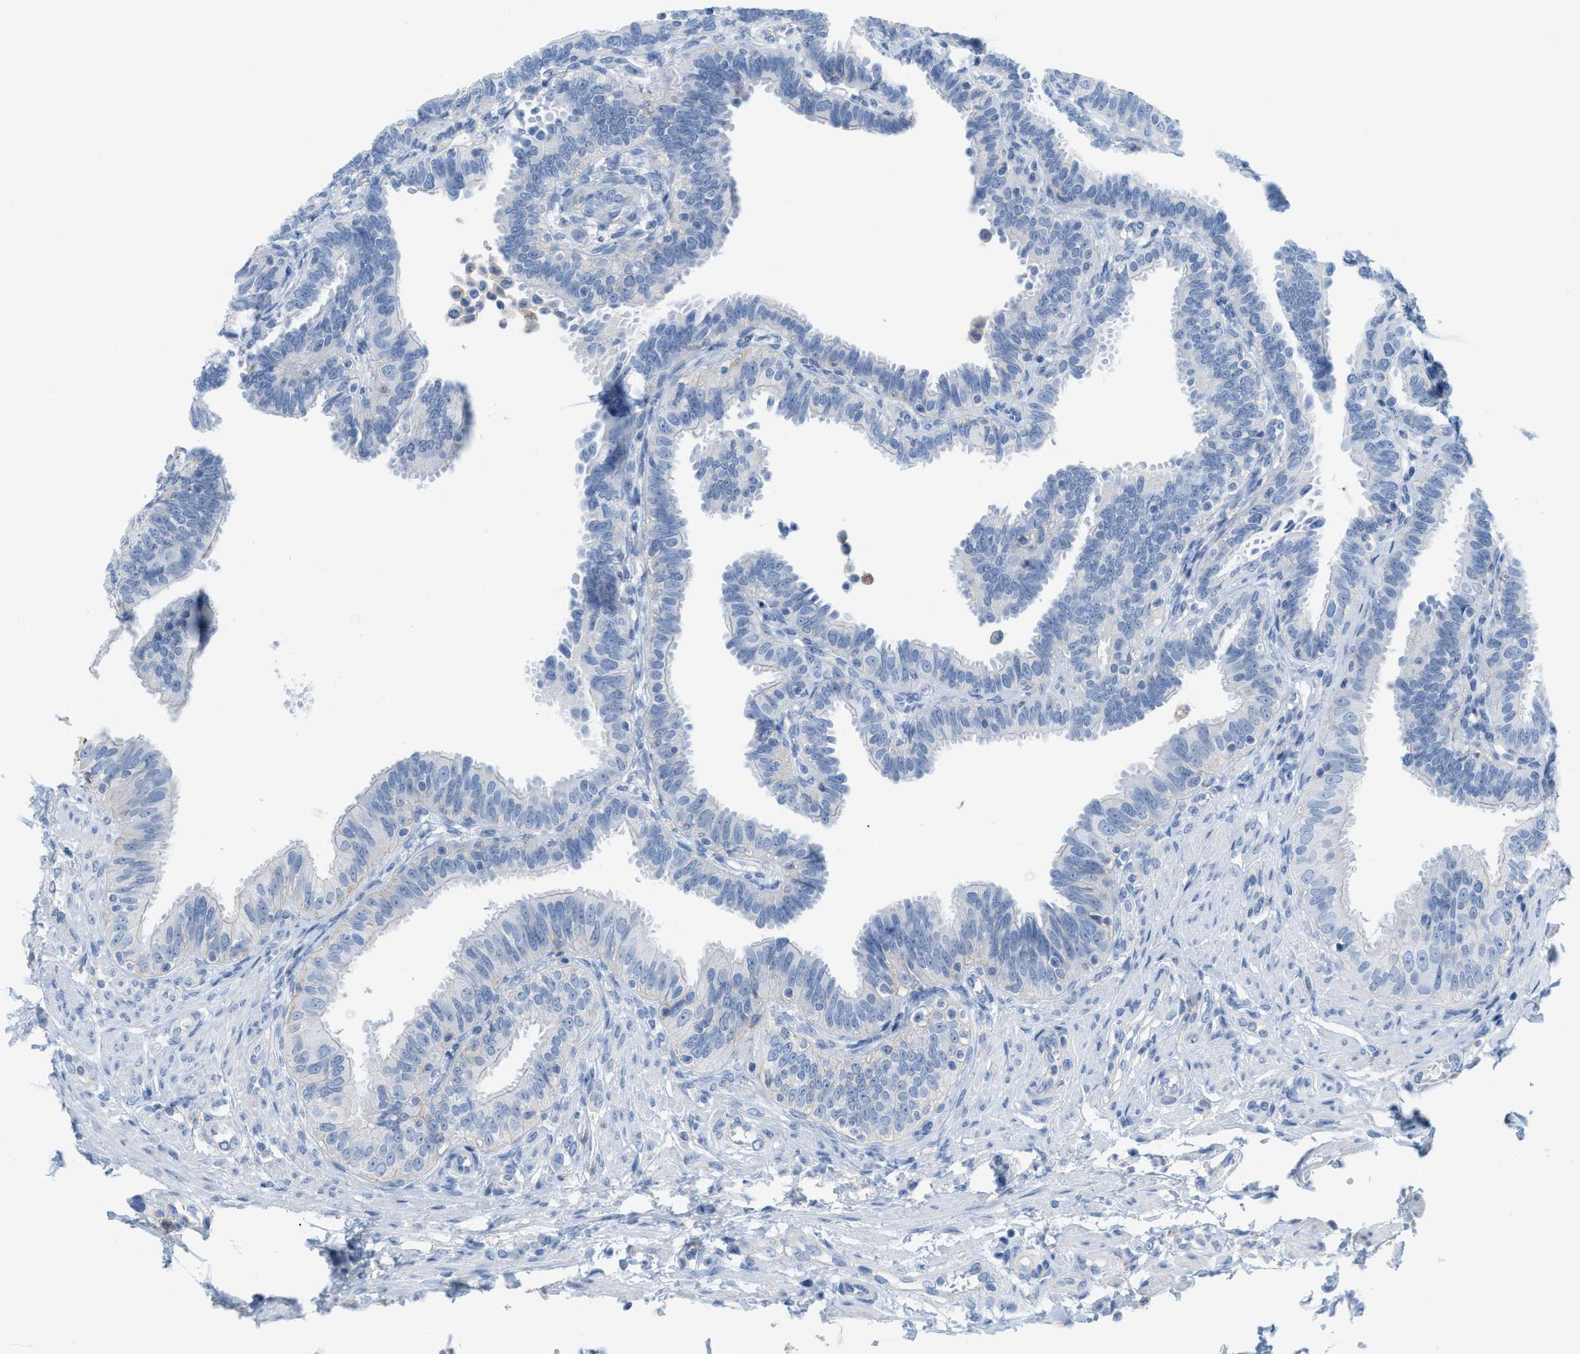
{"staining": {"intensity": "negative", "quantity": "none", "location": "none"}, "tissue": "fallopian tube", "cell_type": "Glandular cells", "image_type": "normal", "snomed": [{"axis": "morphology", "description": "Normal tissue, NOS"}, {"axis": "topography", "description": "Fallopian tube"}, {"axis": "topography", "description": "Placenta"}], "caption": "This is an IHC micrograph of benign fallopian tube. There is no positivity in glandular cells.", "gene": "SLC3A2", "patient": {"sex": "female", "age": 34}}